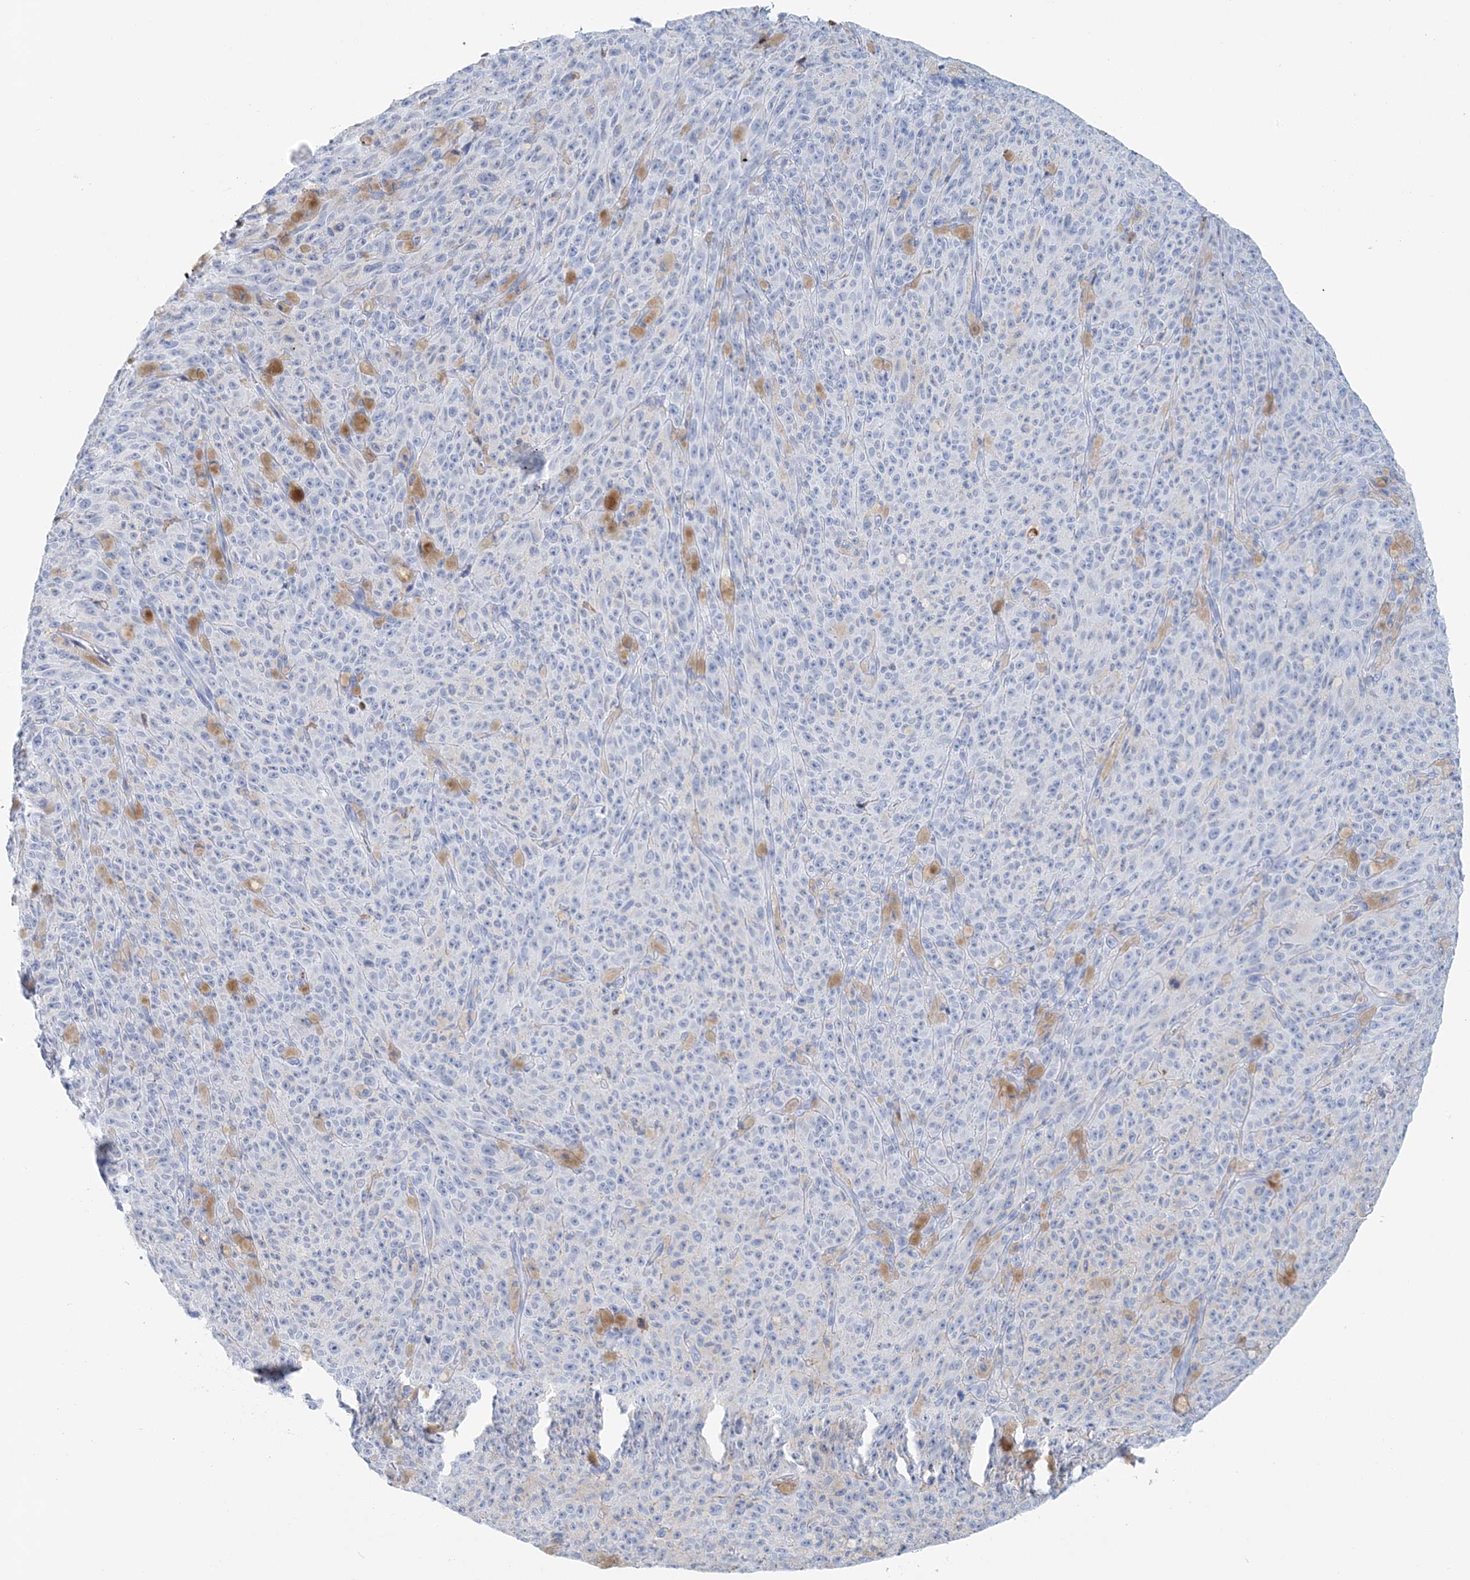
{"staining": {"intensity": "weak", "quantity": "<25%", "location": "cytoplasmic/membranous"}, "tissue": "melanoma", "cell_type": "Tumor cells", "image_type": "cancer", "snomed": [{"axis": "morphology", "description": "Malignant melanoma, NOS"}, {"axis": "topography", "description": "Skin"}], "caption": "An immunohistochemistry (IHC) image of melanoma is shown. There is no staining in tumor cells of melanoma.", "gene": "NKX6-1", "patient": {"sex": "female", "age": 82}}